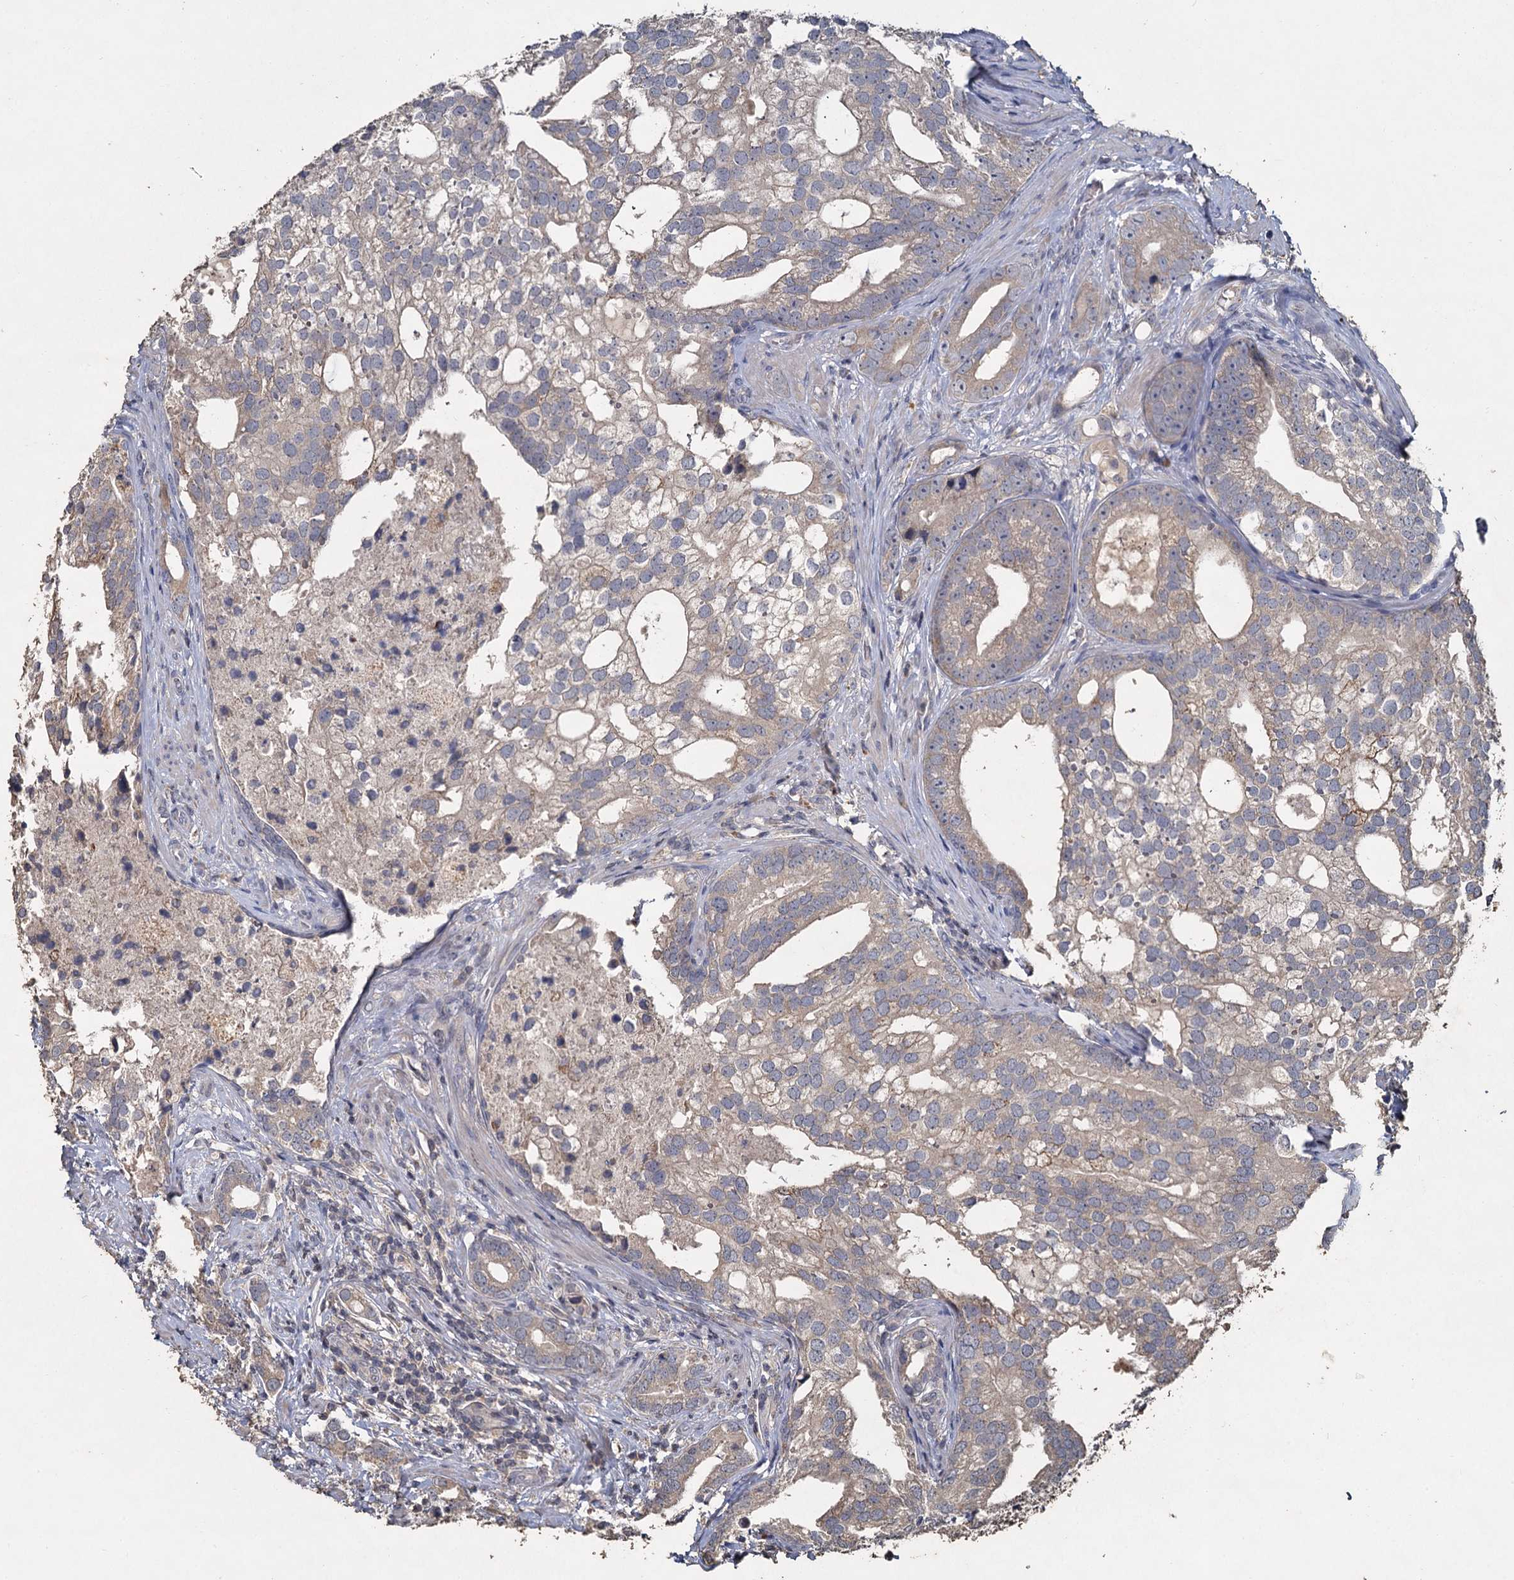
{"staining": {"intensity": "weak", "quantity": "<25%", "location": "cytoplasmic/membranous"}, "tissue": "prostate cancer", "cell_type": "Tumor cells", "image_type": "cancer", "snomed": [{"axis": "morphology", "description": "Adenocarcinoma, High grade"}, {"axis": "topography", "description": "Prostate"}], "caption": "This is an immunohistochemistry image of human prostate cancer. There is no positivity in tumor cells.", "gene": "CCDC61", "patient": {"sex": "male", "age": 75}}